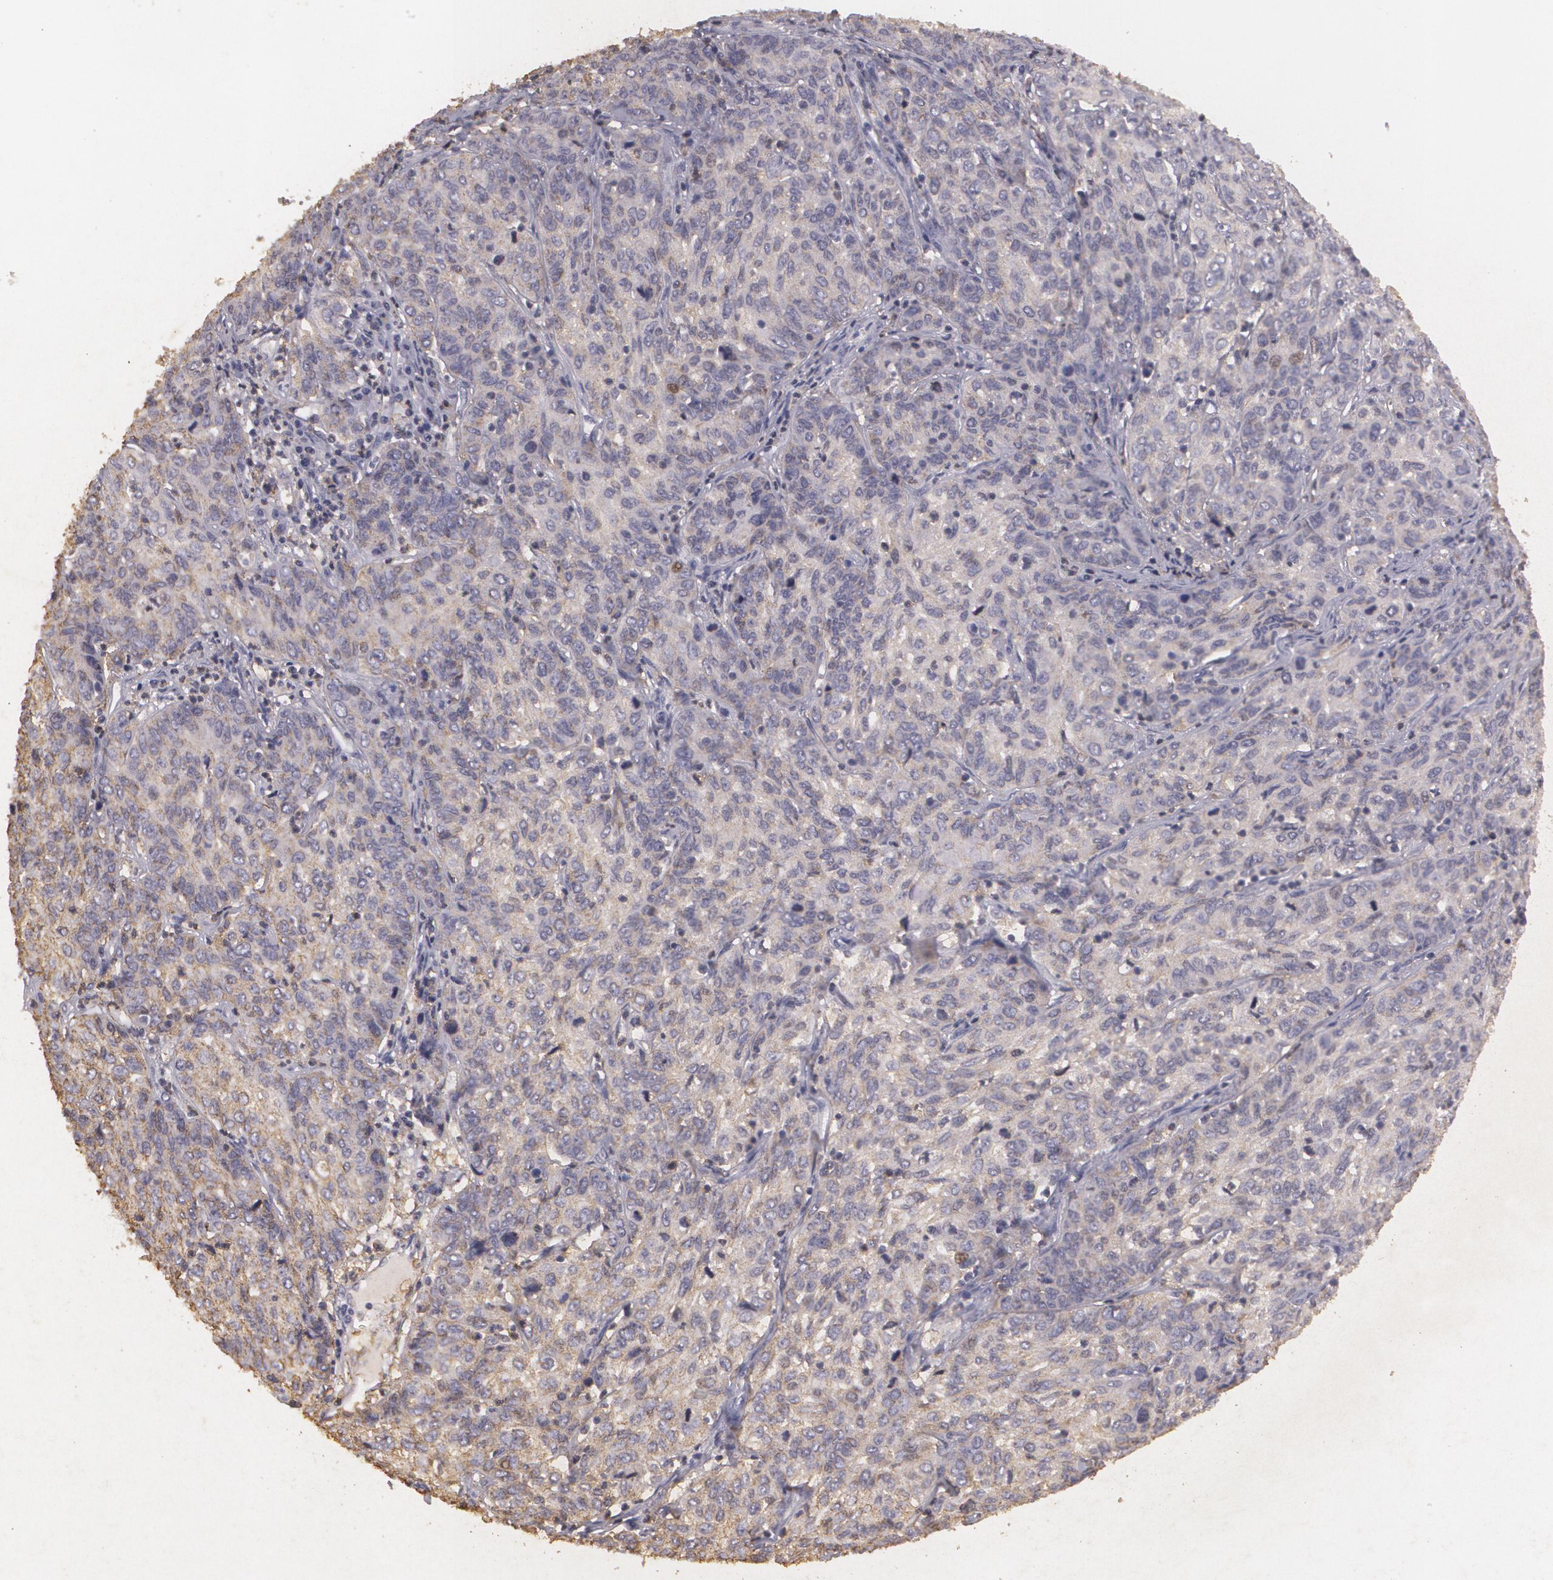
{"staining": {"intensity": "weak", "quantity": "25%-75%", "location": "cytoplasmic/membranous,nuclear"}, "tissue": "cervical cancer", "cell_type": "Tumor cells", "image_type": "cancer", "snomed": [{"axis": "morphology", "description": "Squamous cell carcinoma, NOS"}, {"axis": "topography", "description": "Cervix"}], "caption": "IHC histopathology image of human cervical squamous cell carcinoma stained for a protein (brown), which shows low levels of weak cytoplasmic/membranous and nuclear expression in about 25%-75% of tumor cells.", "gene": "KCNA4", "patient": {"sex": "female", "age": 38}}